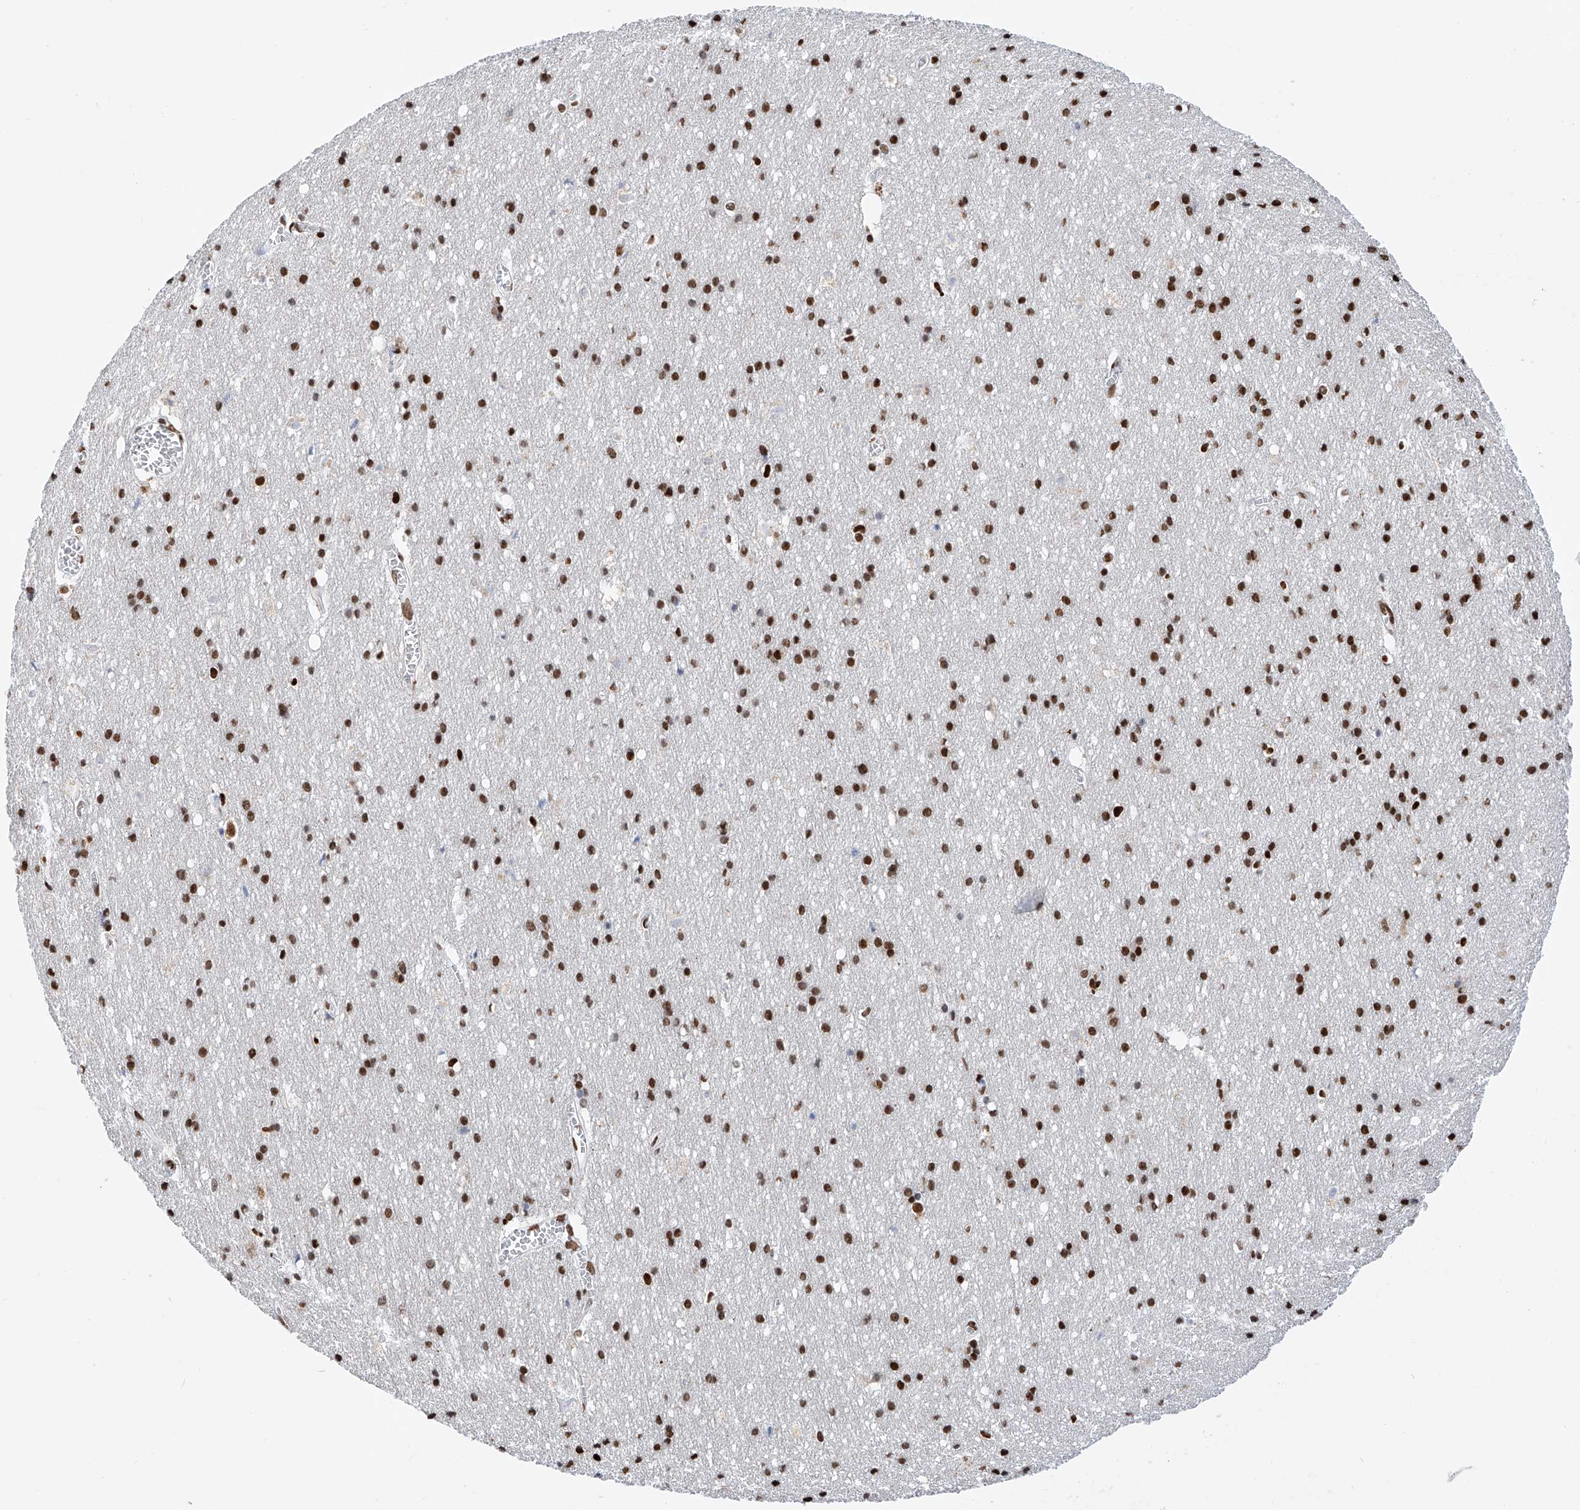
{"staining": {"intensity": "moderate", "quantity": "<25%", "location": "nuclear"}, "tissue": "cerebral cortex", "cell_type": "Endothelial cells", "image_type": "normal", "snomed": [{"axis": "morphology", "description": "Normal tissue, NOS"}, {"axis": "topography", "description": "Cerebral cortex"}], "caption": "Approximately <25% of endothelial cells in benign cerebral cortex reveal moderate nuclear protein positivity as visualized by brown immunohistochemical staining.", "gene": "SRSF6", "patient": {"sex": "male", "age": 54}}